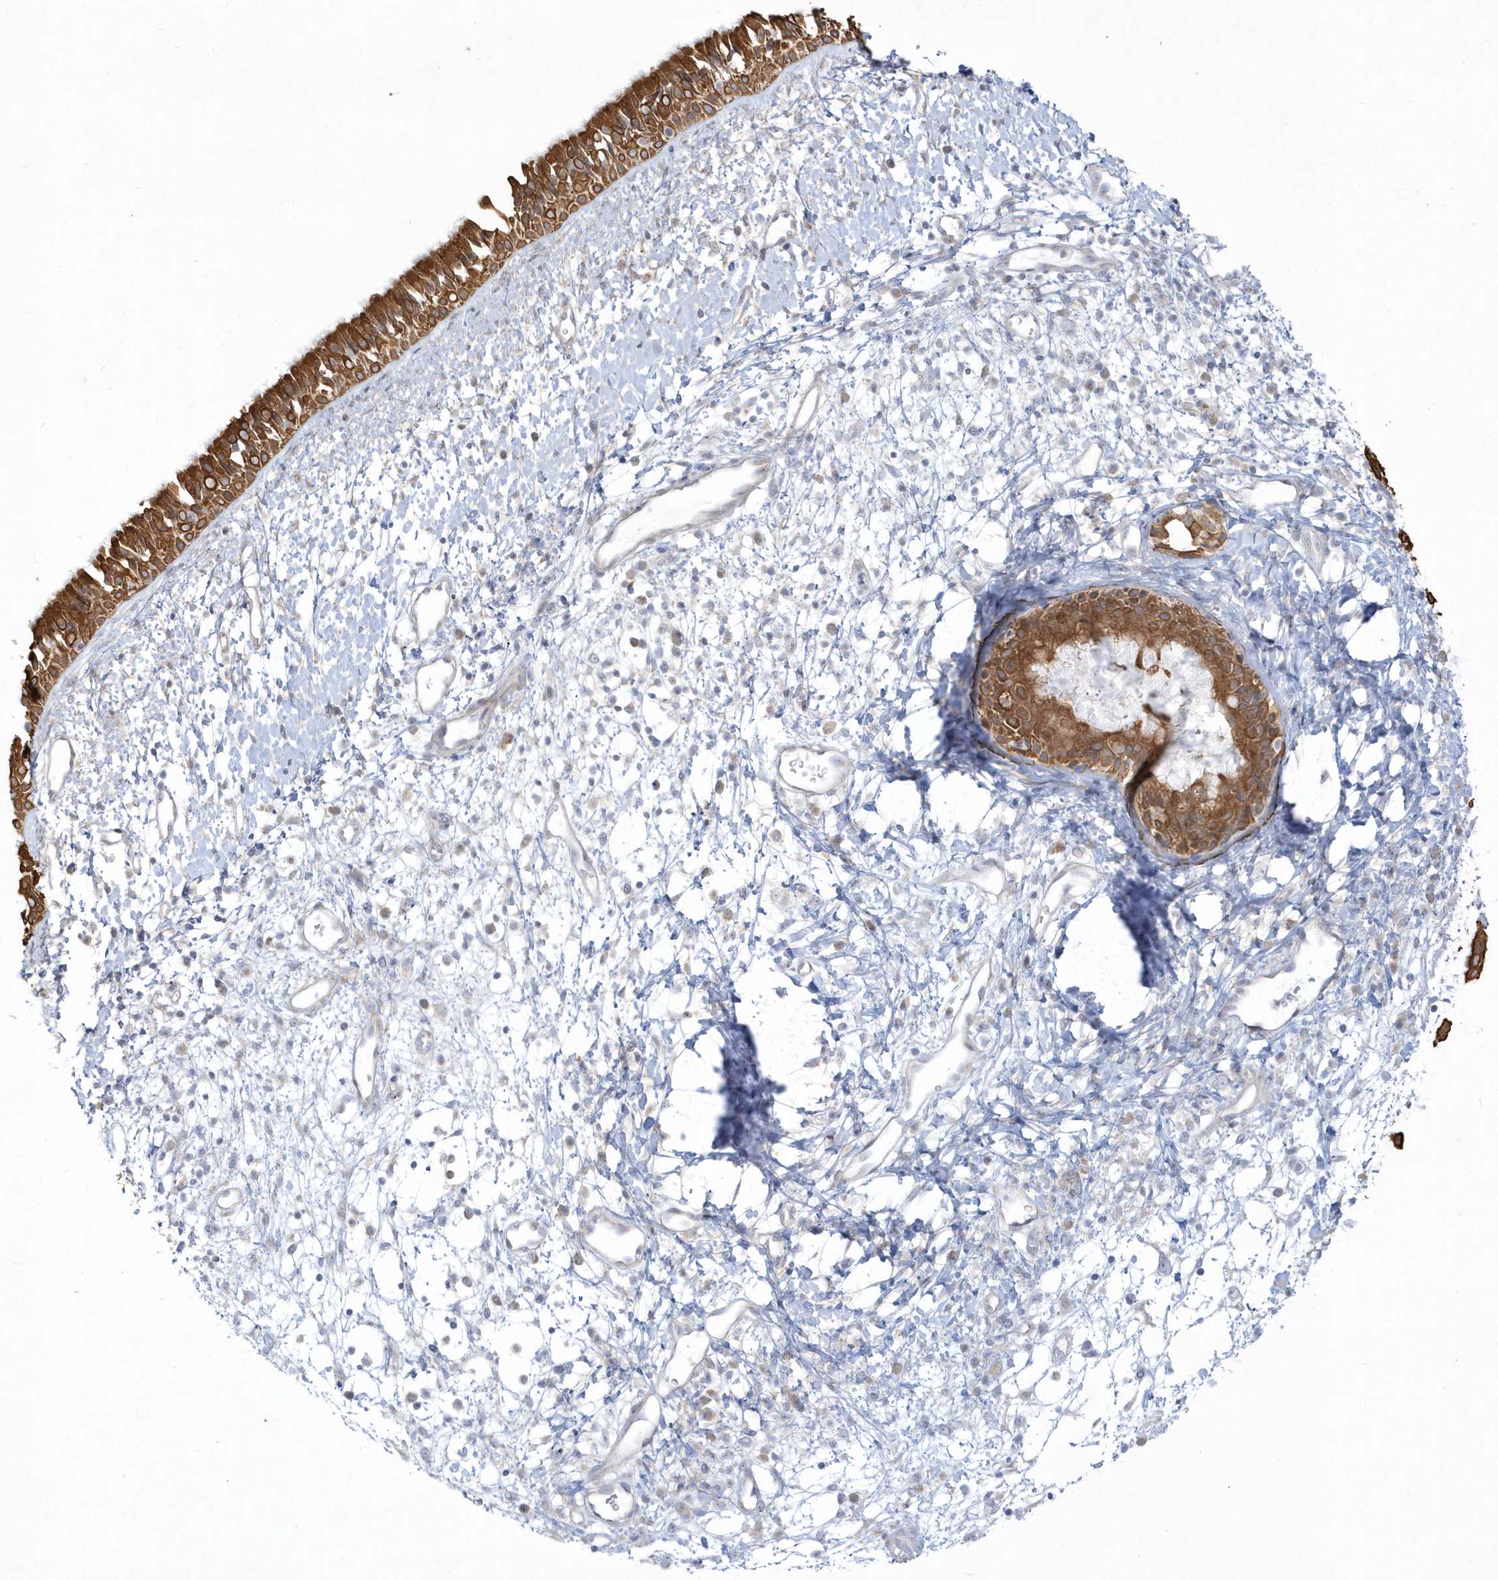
{"staining": {"intensity": "strong", "quantity": ">75%", "location": "cytoplasmic/membranous"}, "tissue": "nasopharynx", "cell_type": "Respiratory epithelial cells", "image_type": "normal", "snomed": [{"axis": "morphology", "description": "Normal tissue, NOS"}, {"axis": "topography", "description": "Nasopharynx"}], "caption": "High-magnification brightfield microscopy of benign nasopharynx stained with DAB (3,3'-diaminobenzidine) (brown) and counterstained with hematoxylin (blue). respiratory epithelial cells exhibit strong cytoplasmic/membranous expression is appreciated in about>75% of cells. The protein of interest is stained brown, and the nuclei are stained in blue (DAB (3,3'-diaminobenzidine) IHC with brightfield microscopy, high magnification).", "gene": "LARS1", "patient": {"sex": "male", "age": 22}}